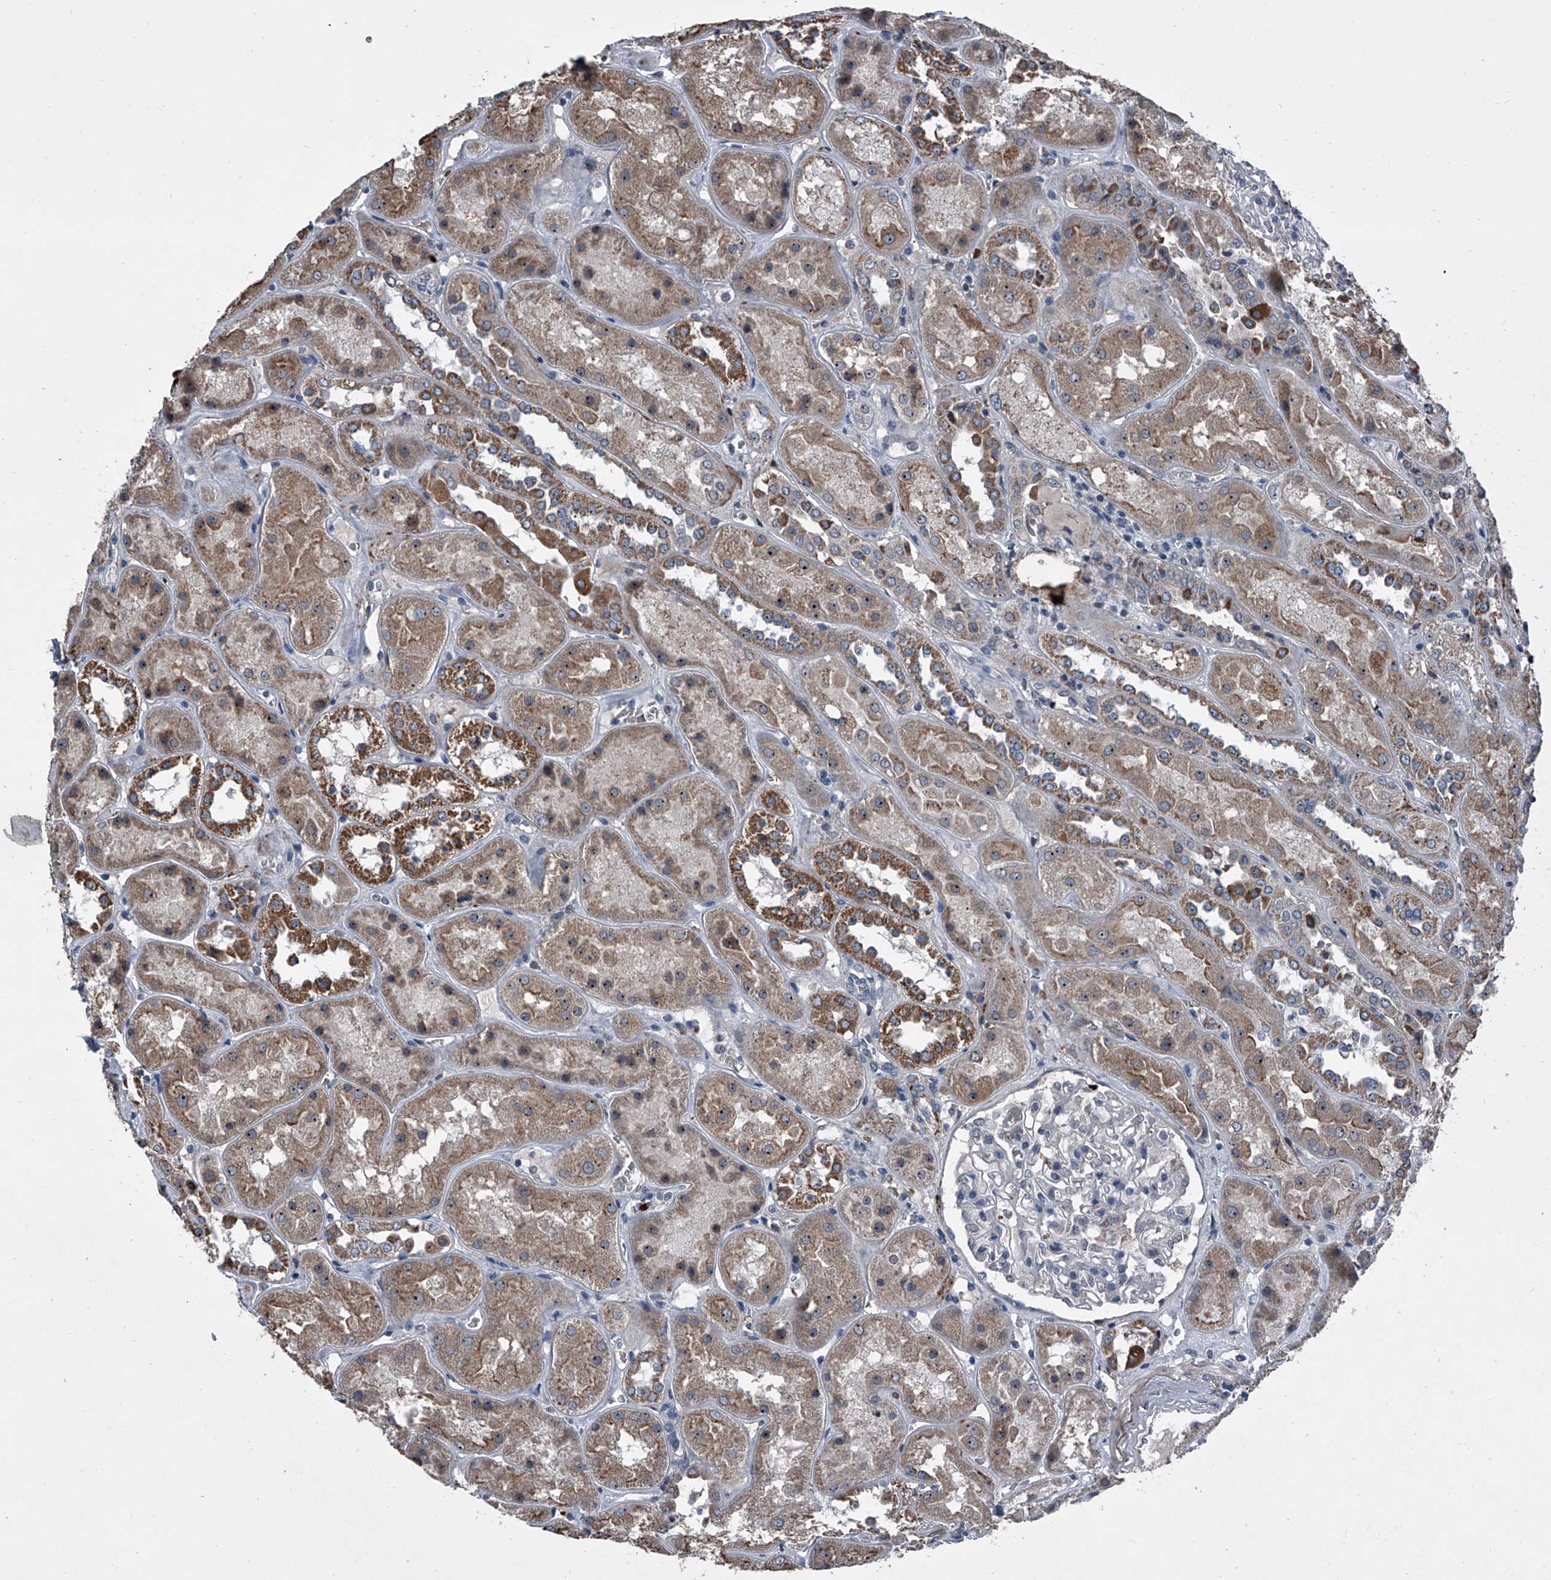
{"staining": {"intensity": "negative", "quantity": "none", "location": "none"}, "tissue": "kidney", "cell_type": "Cells in glomeruli", "image_type": "normal", "snomed": [{"axis": "morphology", "description": "Normal tissue, NOS"}, {"axis": "topography", "description": "Kidney"}], "caption": "High power microscopy micrograph of an immunohistochemistry (IHC) photomicrograph of unremarkable kidney, revealing no significant staining in cells in glomeruli.", "gene": "CEP85L", "patient": {"sex": "male", "age": 70}}